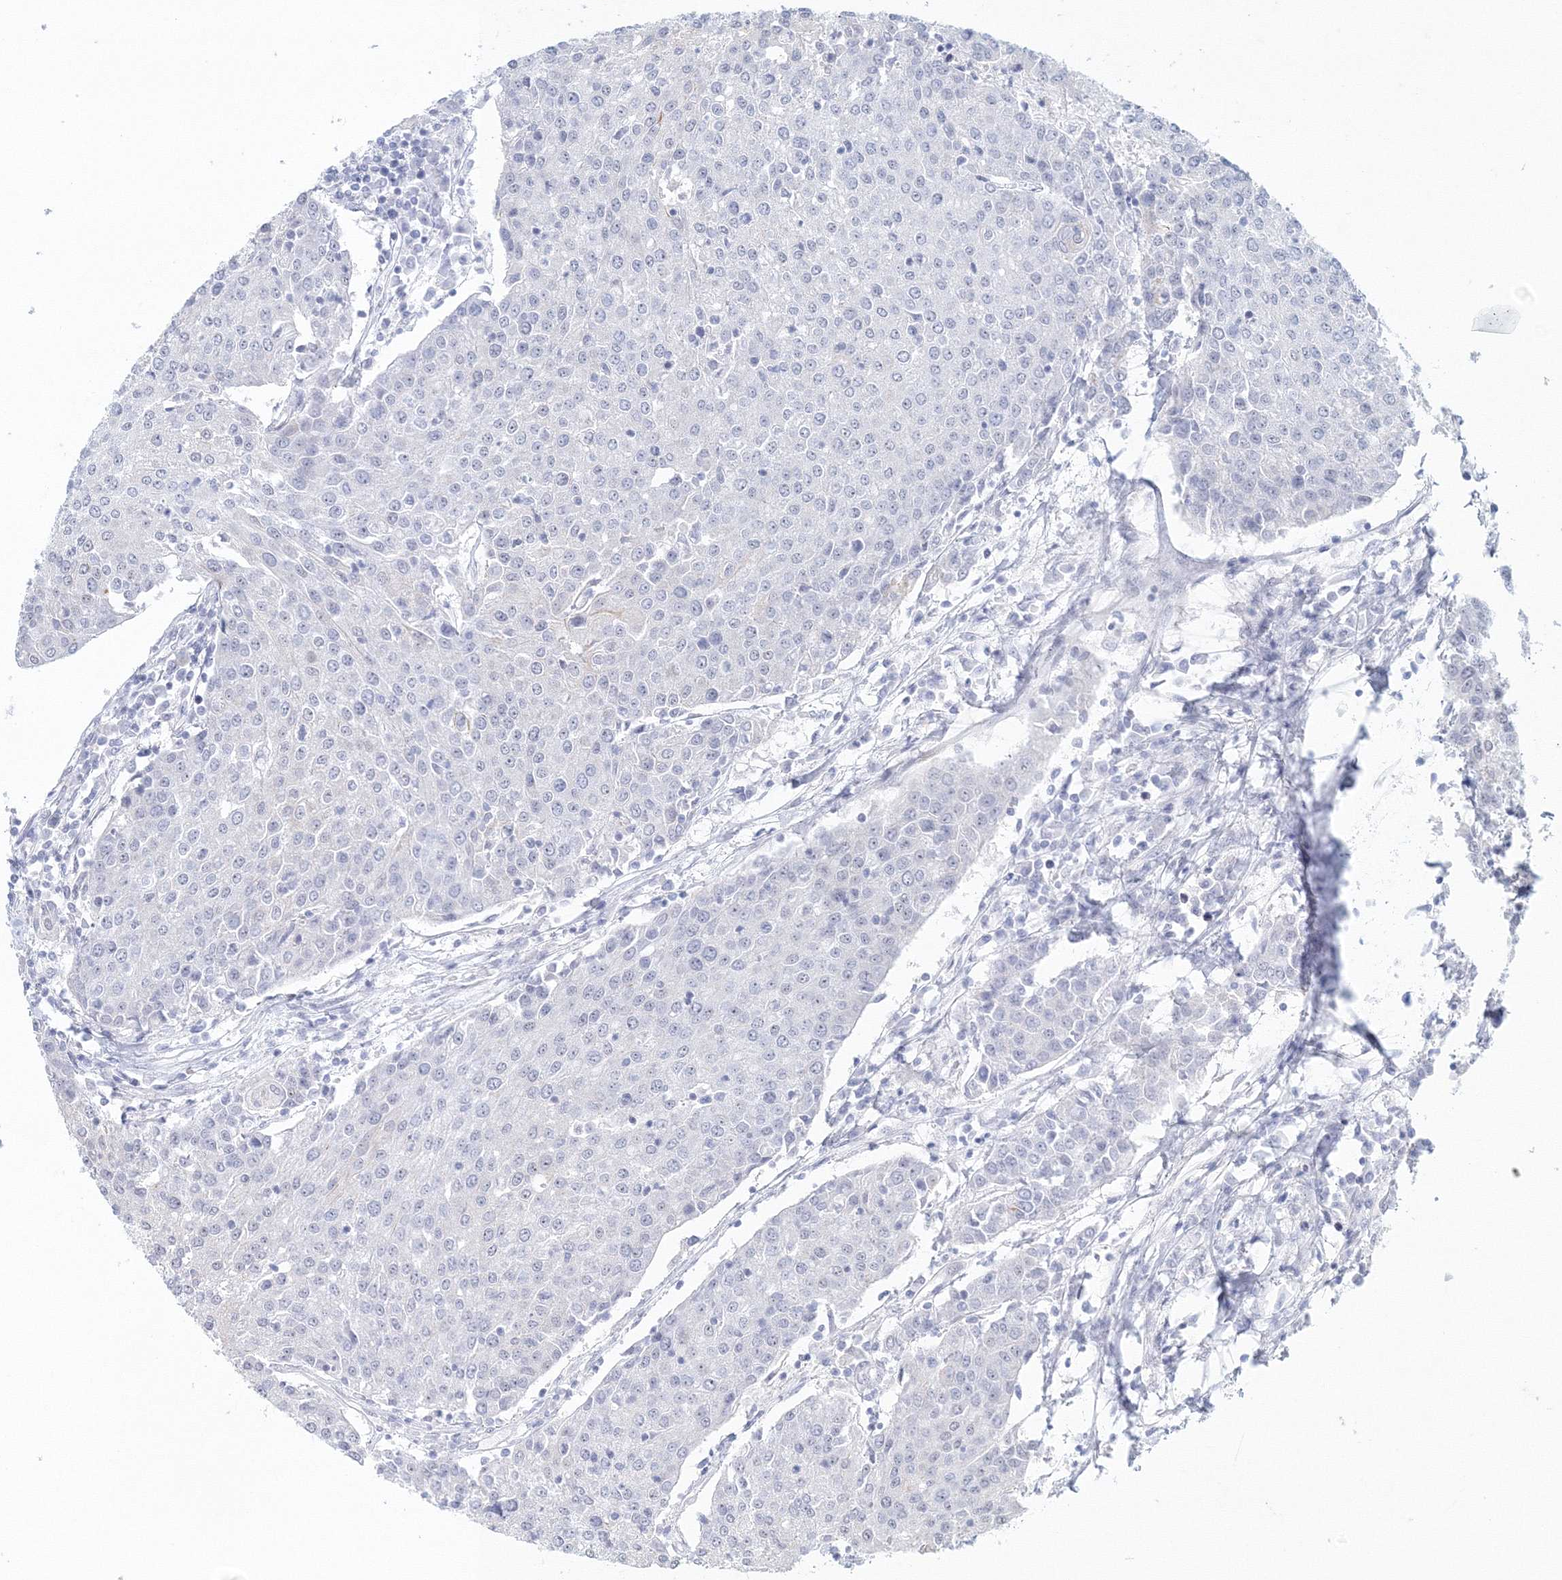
{"staining": {"intensity": "negative", "quantity": "none", "location": "none"}, "tissue": "urothelial cancer", "cell_type": "Tumor cells", "image_type": "cancer", "snomed": [{"axis": "morphology", "description": "Urothelial carcinoma, High grade"}, {"axis": "topography", "description": "Urinary bladder"}], "caption": "Immunohistochemical staining of urothelial cancer exhibits no significant expression in tumor cells. Brightfield microscopy of immunohistochemistry (IHC) stained with DAB (brown) and hematoxylin (blue), captured at high magnification.", "gene": "VSIG1", "patient": {"sex": "female", "age": 85}}